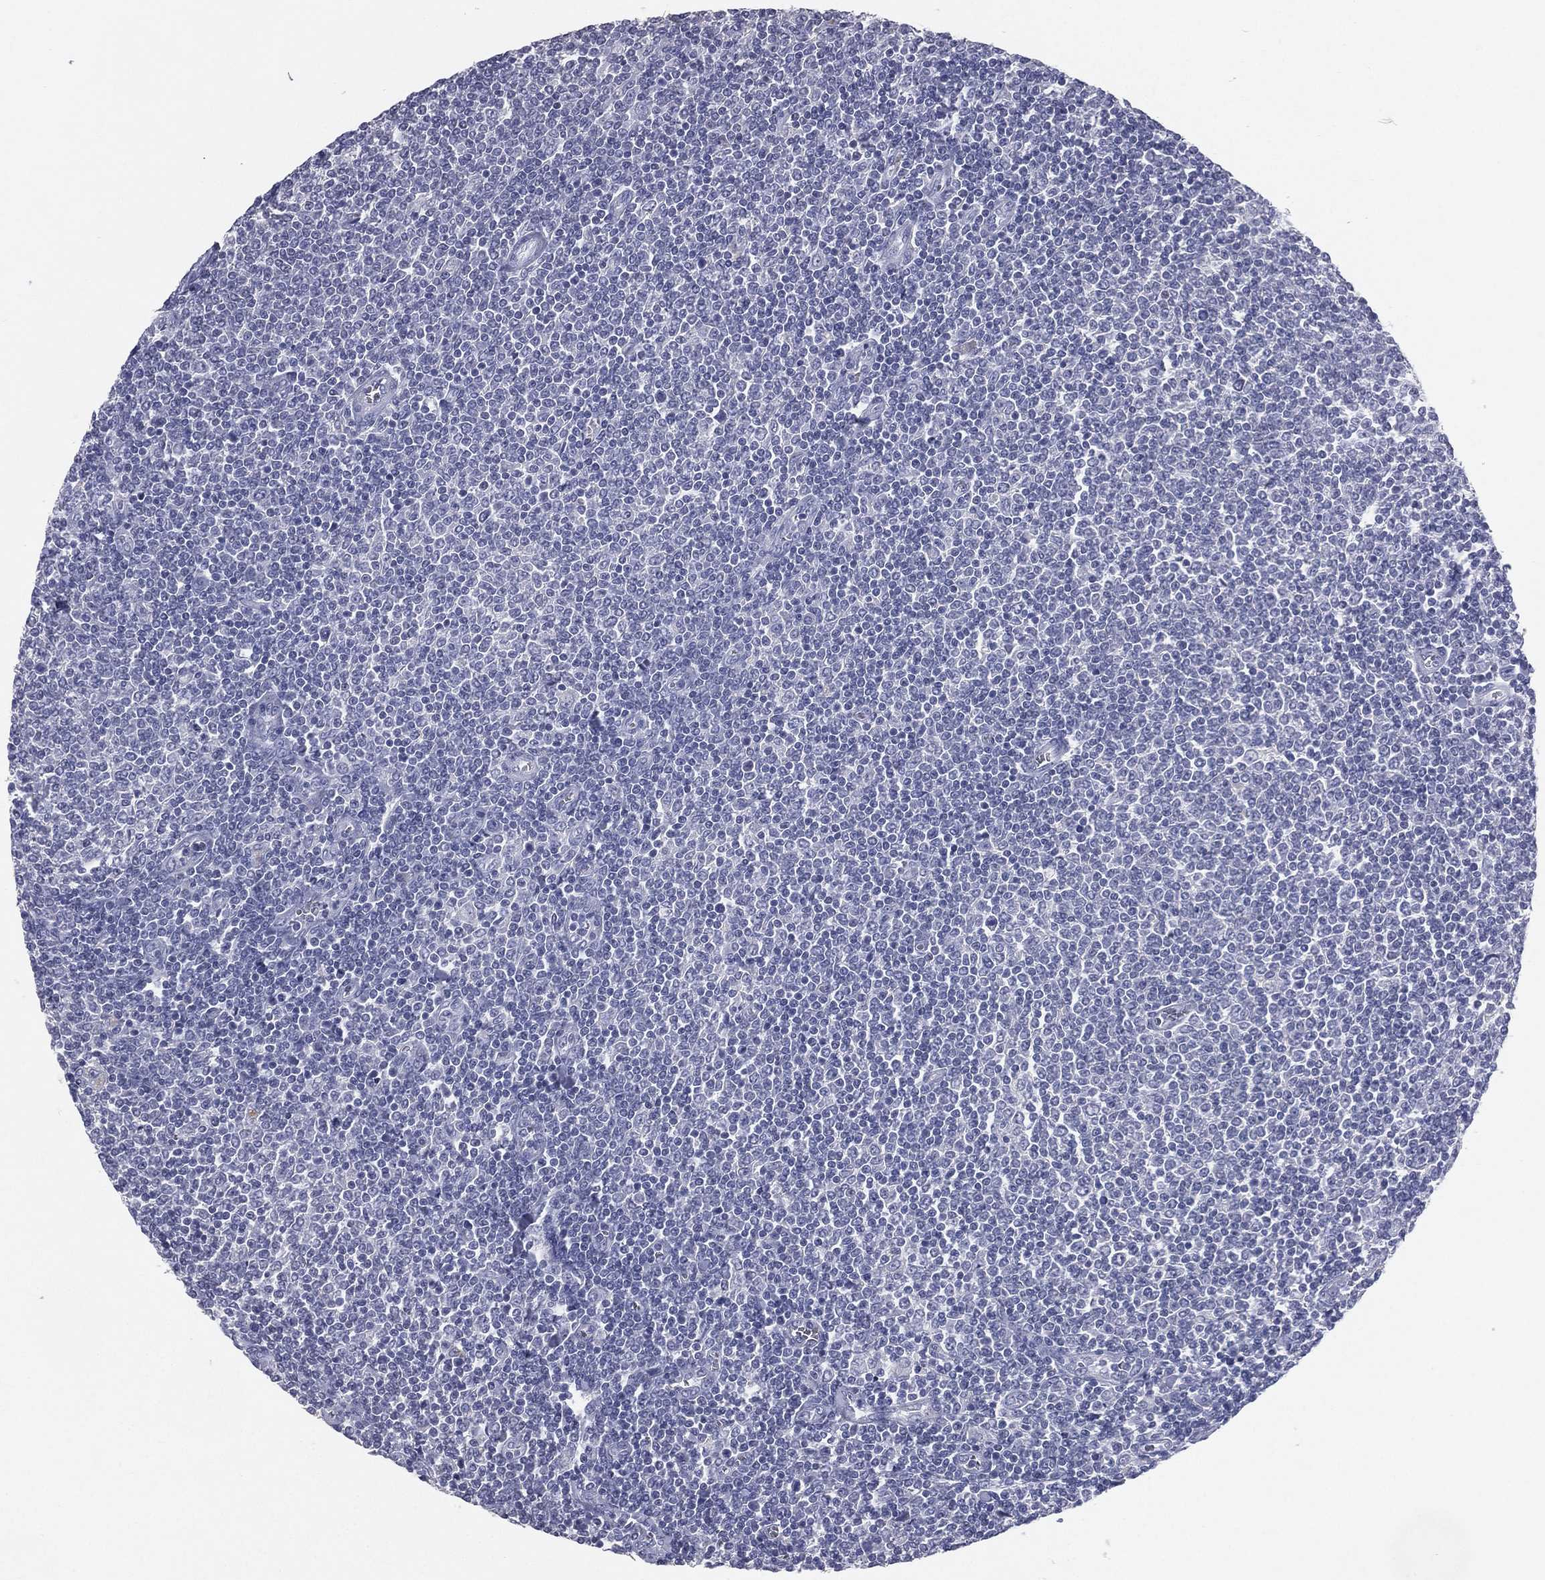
{"staining": {"intensity": "negative", "quantity": "none", "location": "none"}, "tissue": "lymphoma", "cell_type": "Tumor cells", "image_type": "cancer", "snomed": [{"axis": "morphology", "description": "Malignant lymphoma, non-Hodgkin's type, Low grade"}, {"axis": "topography", "description": "Lymph node"}], "caption": "This is an immunohistochemistry histopathology image of human lymphoma. There is no positivity in tumor cells.", "gene": "ESX1", "patient": {"sex": "male", "age": 52}}